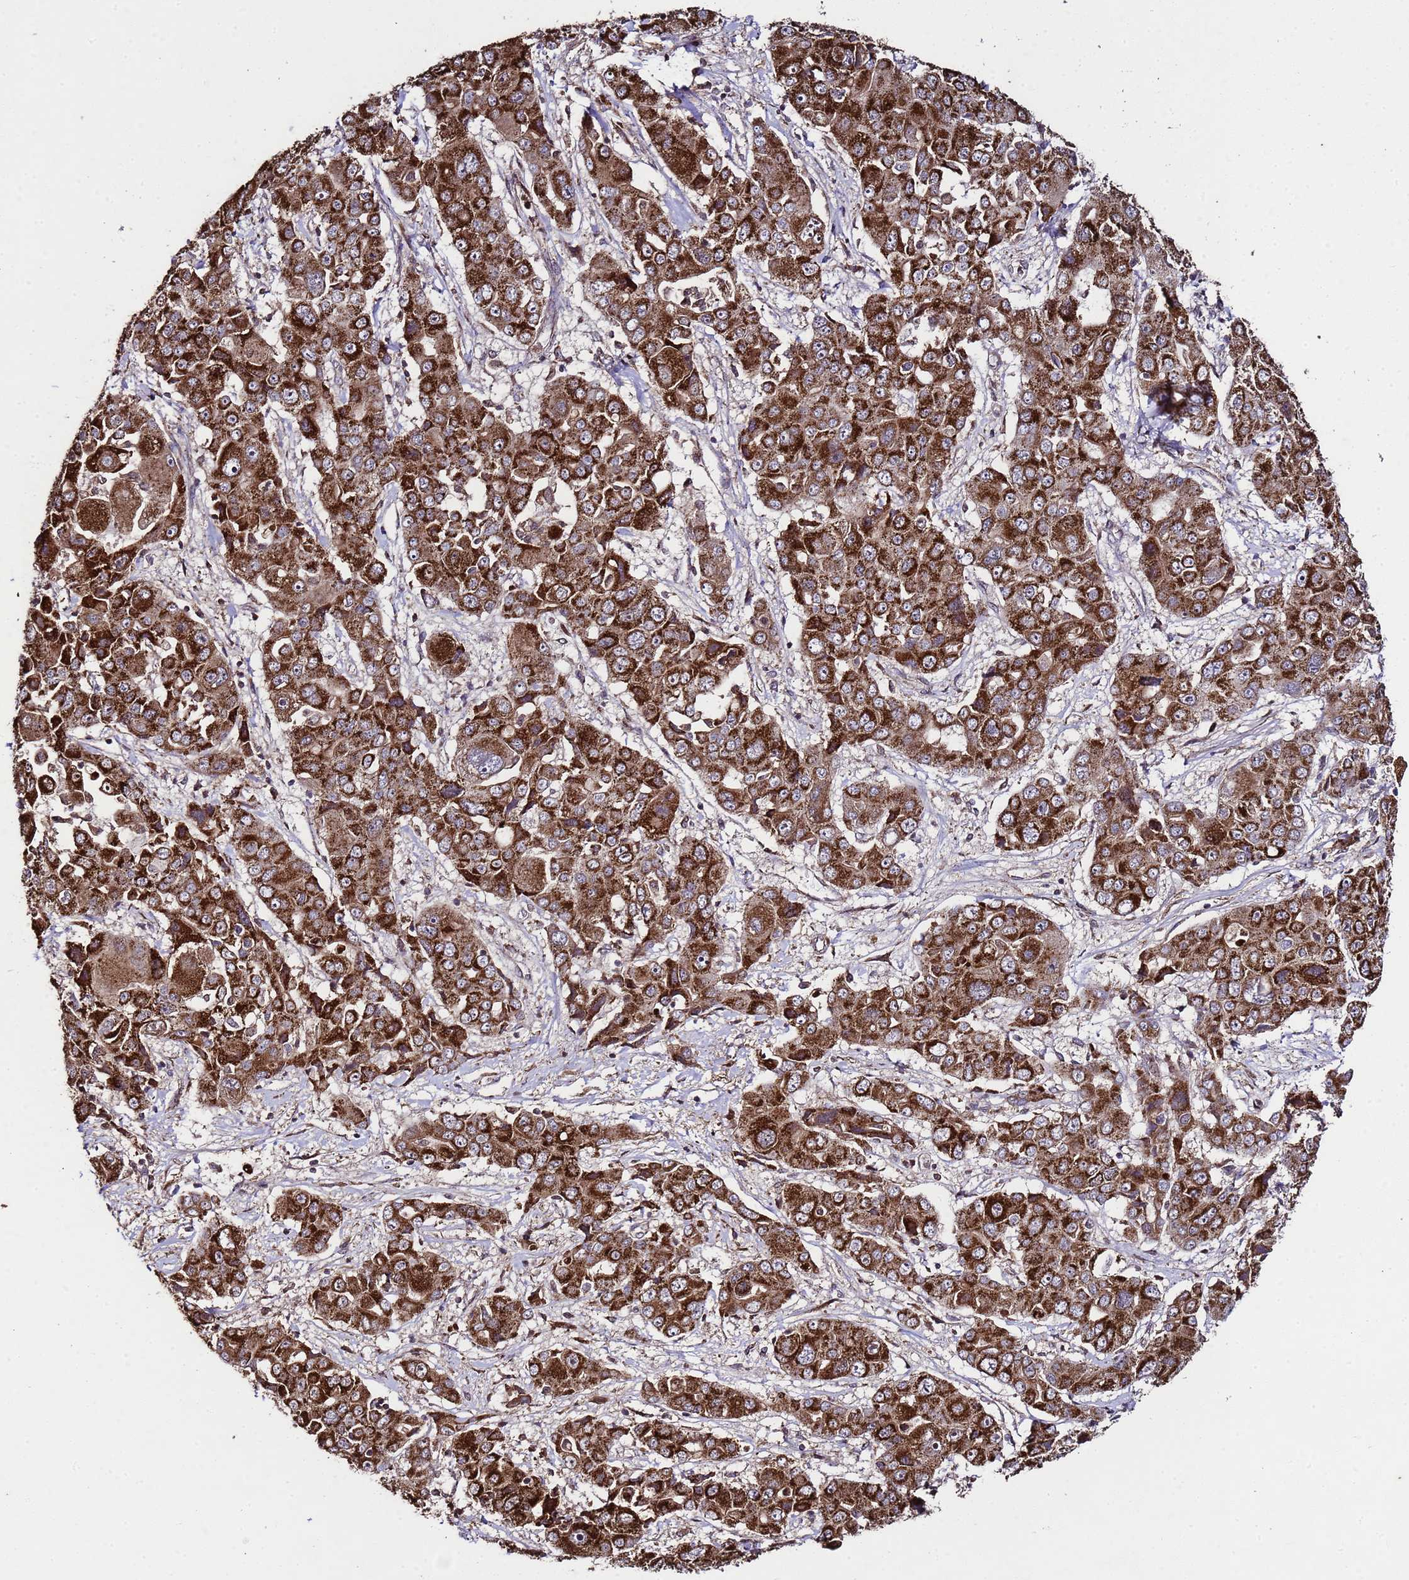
{"staining": {"intensity": "strong", "quantity": ">75%", "location": "cytoplasmic/membranous"}, "tissue": "liver cancer", "cell_type": "Tumor cells", "image_type": "cancer", "snomed": [{"axis": "morphology", "description": "Cholangiocarcinoma"}, {"axis": "topography", "description": "Liver"}], "caption": "Brown immunohistochemical staining in liver cholangiocarcinoma displays strong cytoplasmic/membranous positivity in about >75% of tumor cells.", "gene": "HSPBAP1", "patient": {"sex": "male", "age": 67}}